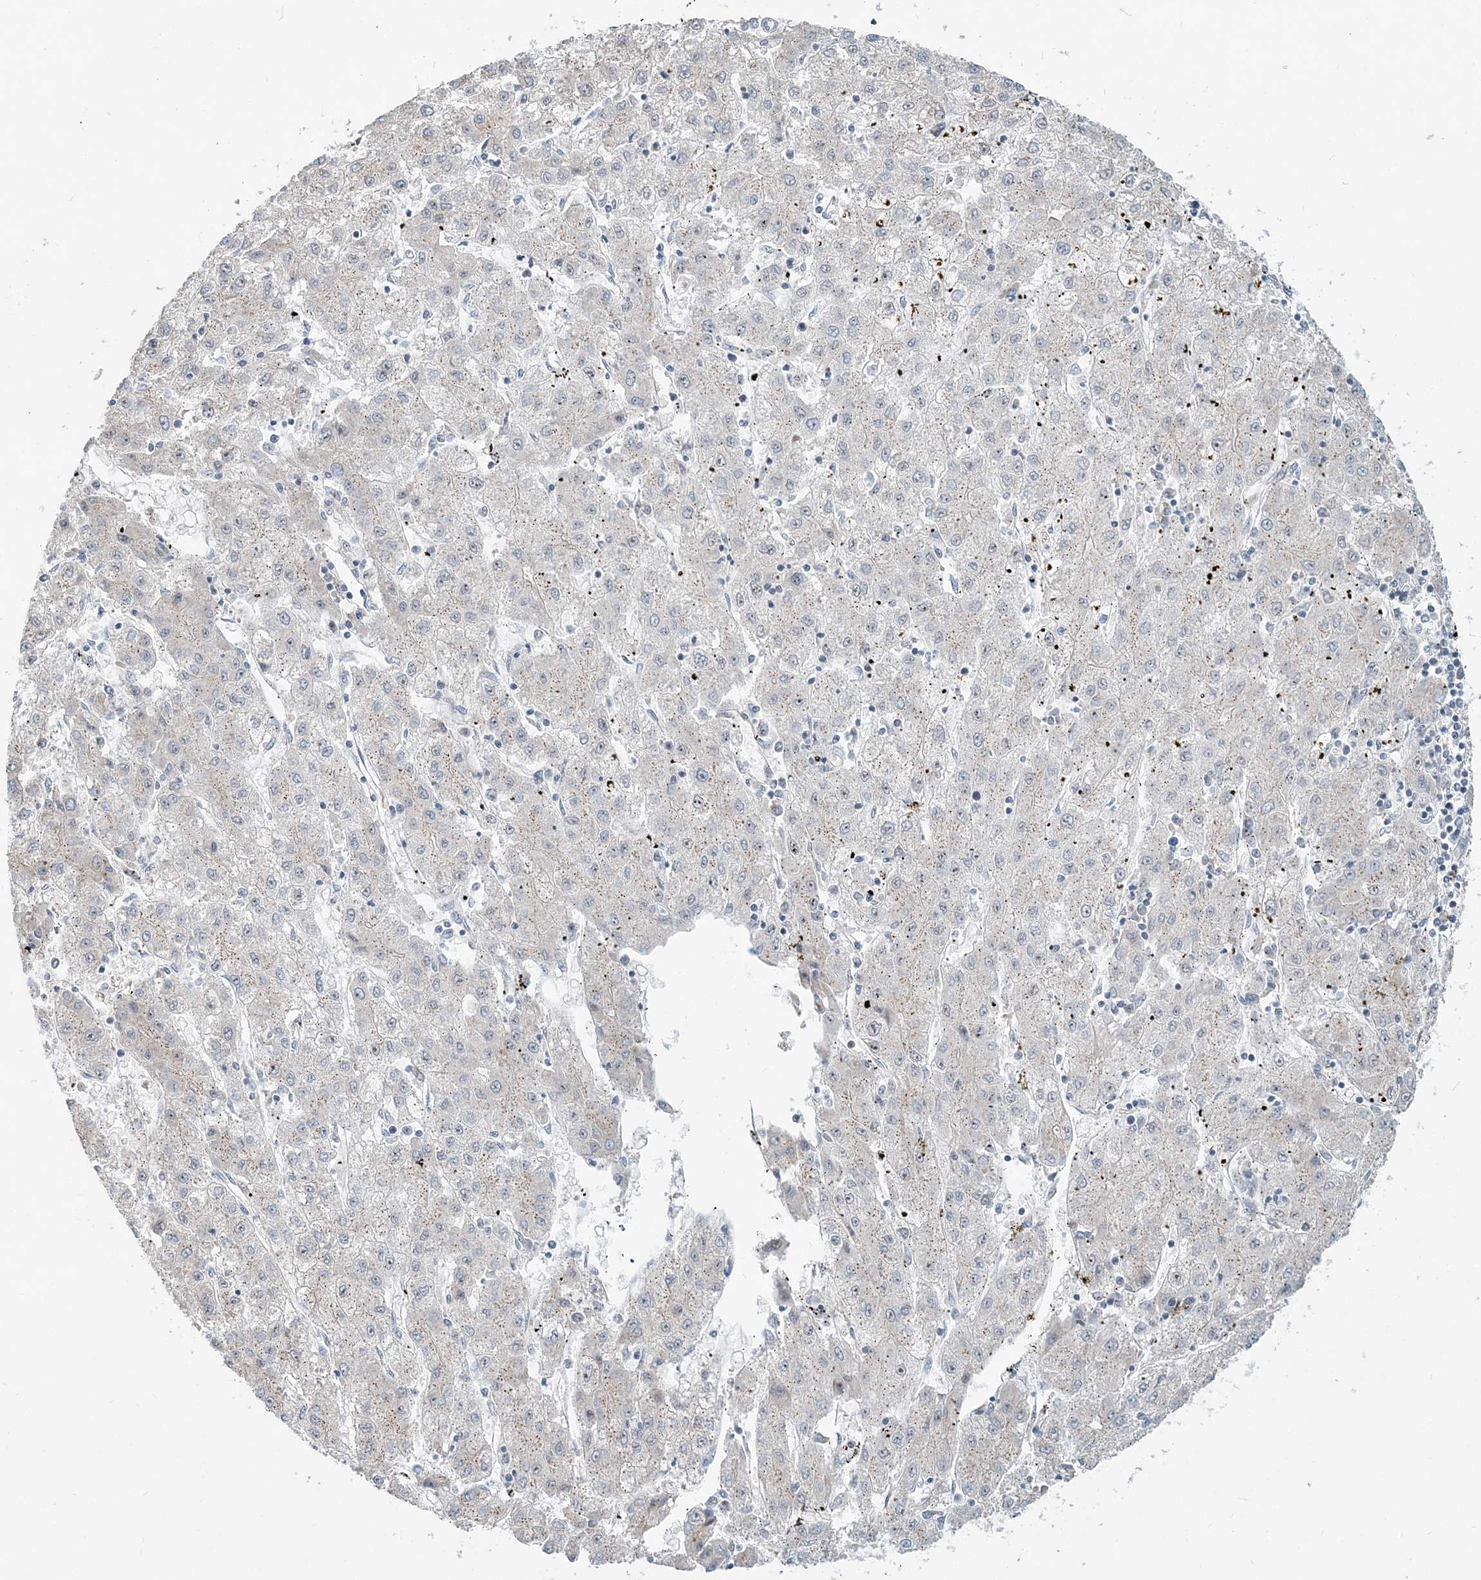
{"staining": {"intensity": "negative", "quantity": "none", "location": "none"}, "tissue": "liver cancer", "cell_type": "Tumor cells", "image_type": "cancer", "snomed": [{"axis": "morphology", "description": "Carcinoma, Hepatocellular, NOS"}, {"axis": "topography", "description": "Liver"}], "caption": "Immunohistochemistry image of neoplastic tissue: liver hepatocellular carcinoma stained with DAB demonstrates no significant protein staining in tumor cells.", "gene": "CXXC5", "patient": {"sex": "male", "age": 72}}